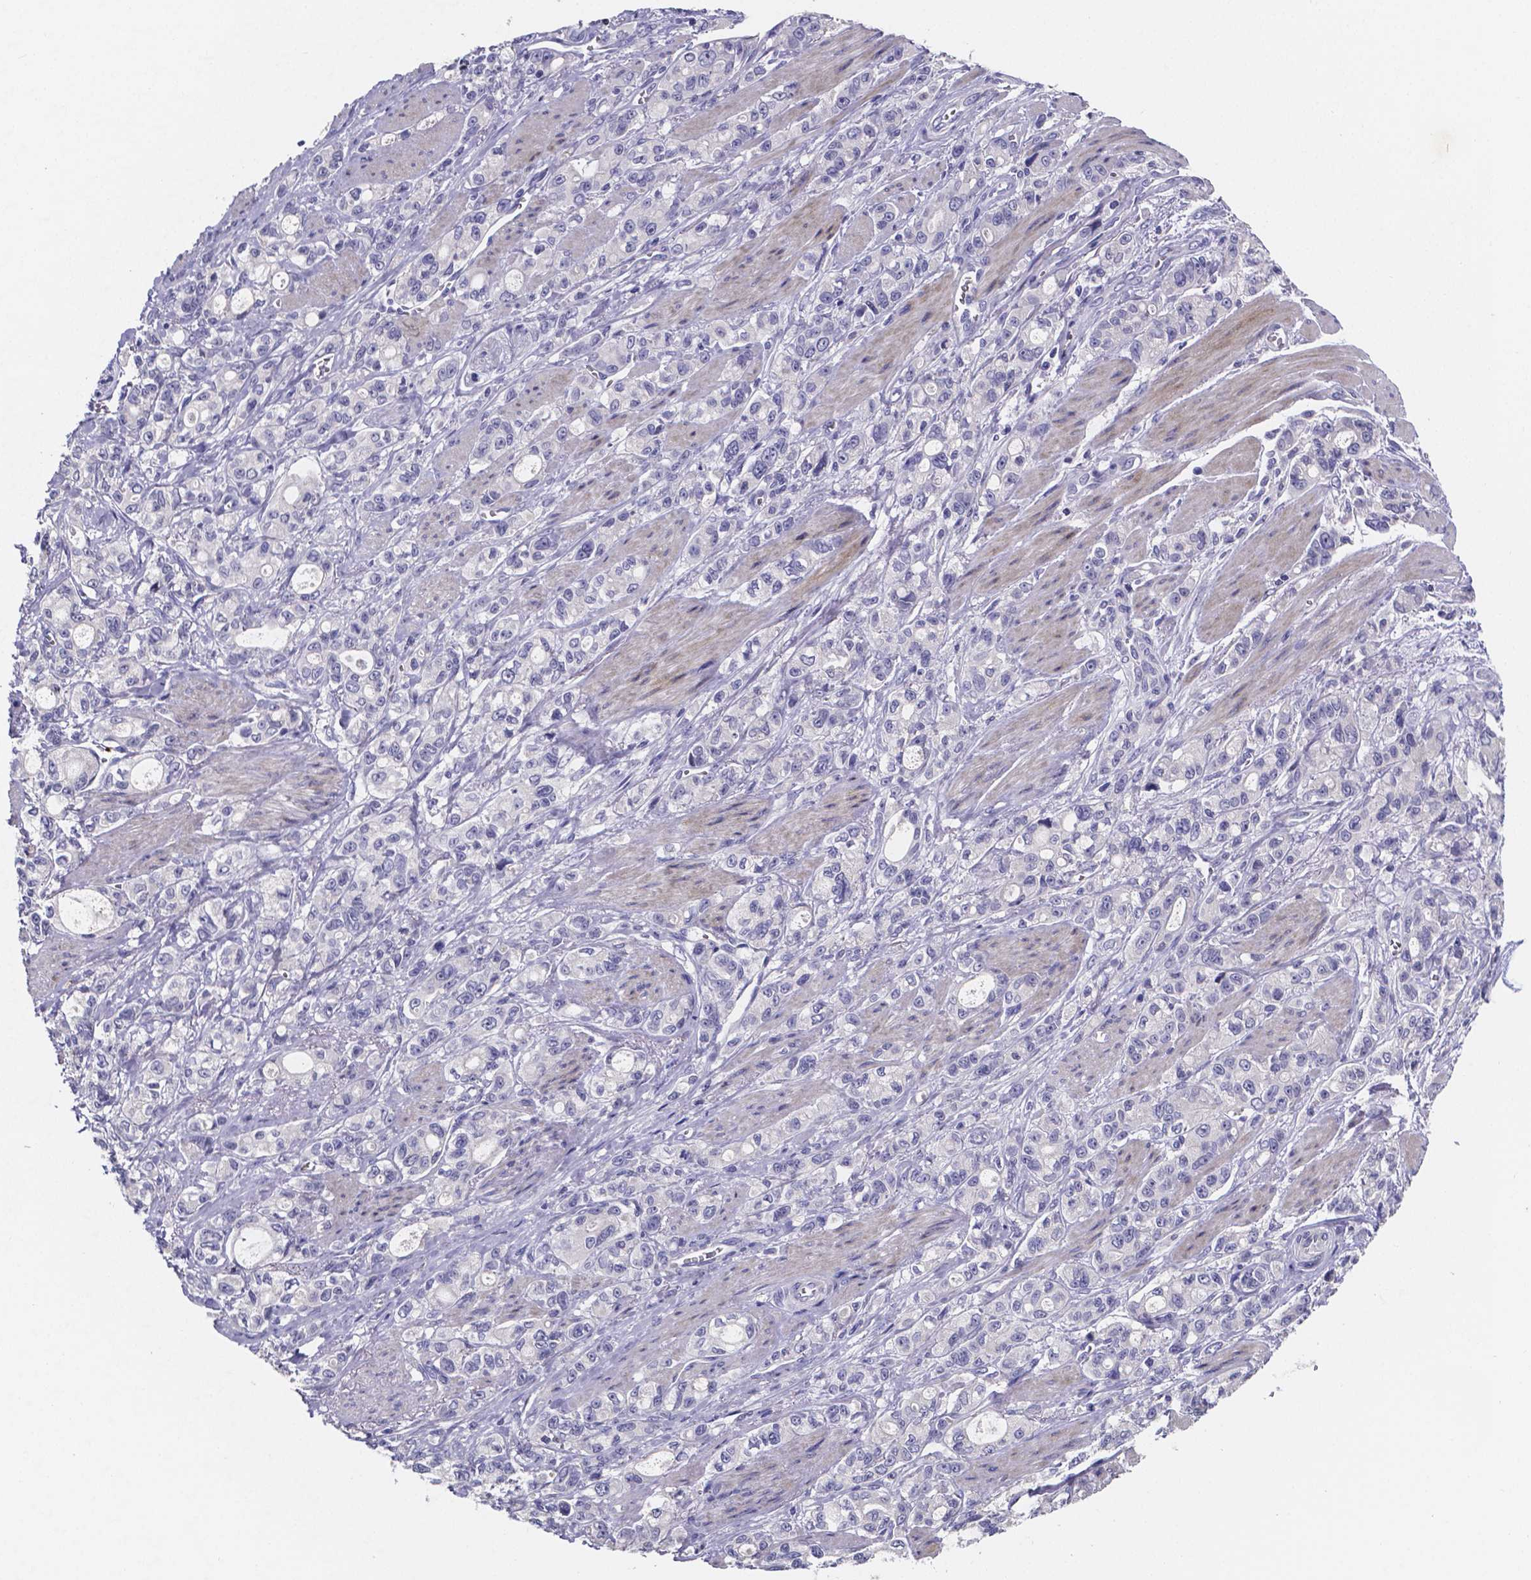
{"staining": {"intensity": "negative", "quantity": "none", "location": "none"}, "tissue": "stomach cancer", "cell_type": "Tumor cells", "image_type": "cancer", "snomed": [{"axis": "morphology", "description": "Adenocarcinoma, NOS"}, {"axis": "topography", "description": "Stomach"}], "caption": "This is an immunohistochemistry photomicrograph of adenocarcinoma (stomach). There is no expression in tumor cells.", "gene": "GABRA3", "patient": {"sex": "male", "age": 63}}